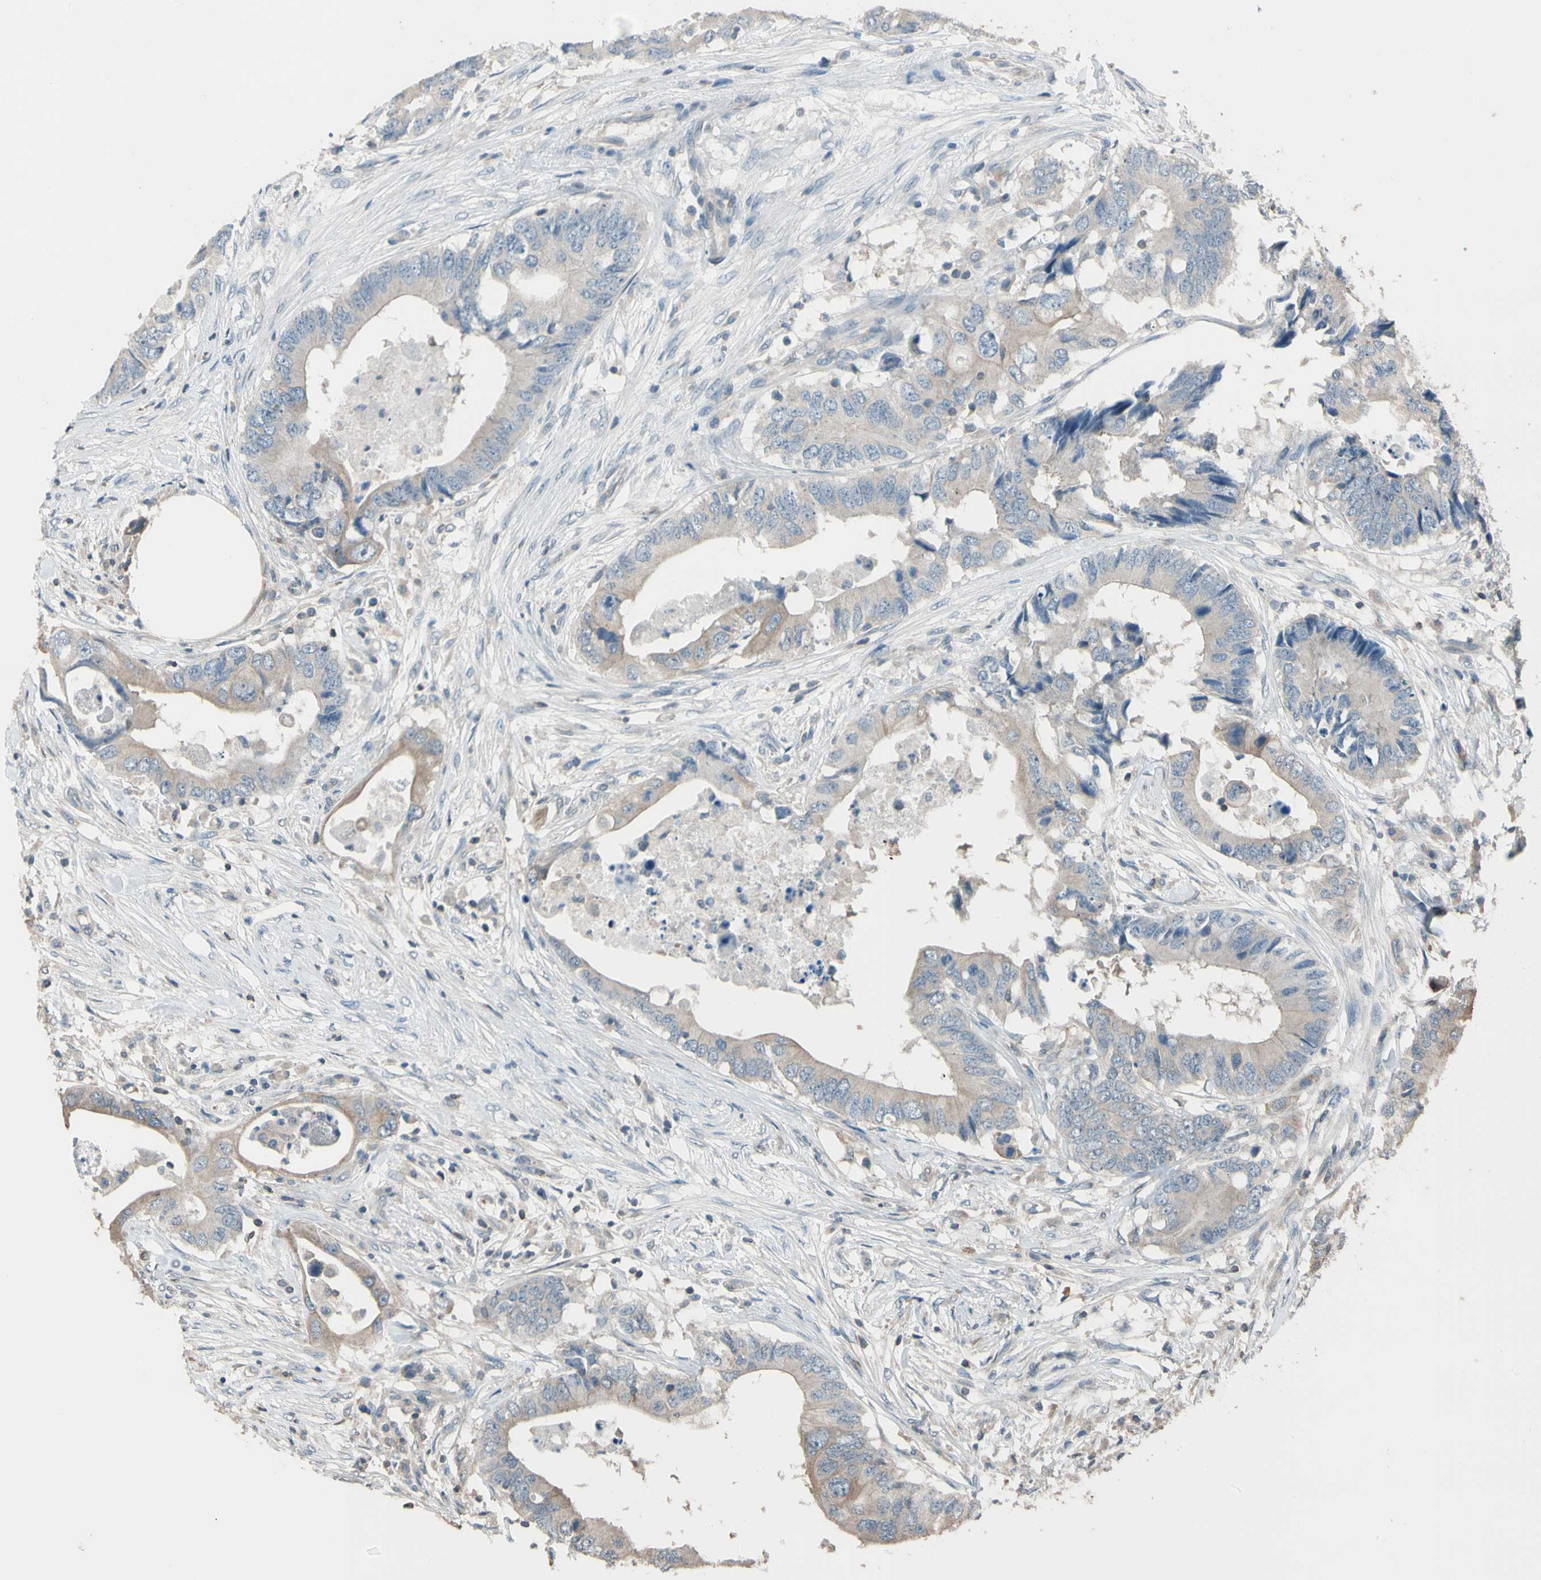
{"staining": {"intensity": "weak", "quantity": ">75%", "location": "cytoplasmic/membranous"}, "tissue": "colorectal cancer", "cell_type": "Tumor cells", "image_type": "cancer", "snomed": [{"axis": "morphology", "description": "Adenocarcinoma, NOS"}, {"axis": "topography", "description": "Colon"}], "caption": "Colorectal cancer tissue exhibits weak cytoplasmic/membranous expression in about >75% of tumor cells, visualized by immunohistochemistry.", "gene": "MAP3K7", "patient": {"sex": "male", "age": 71}}